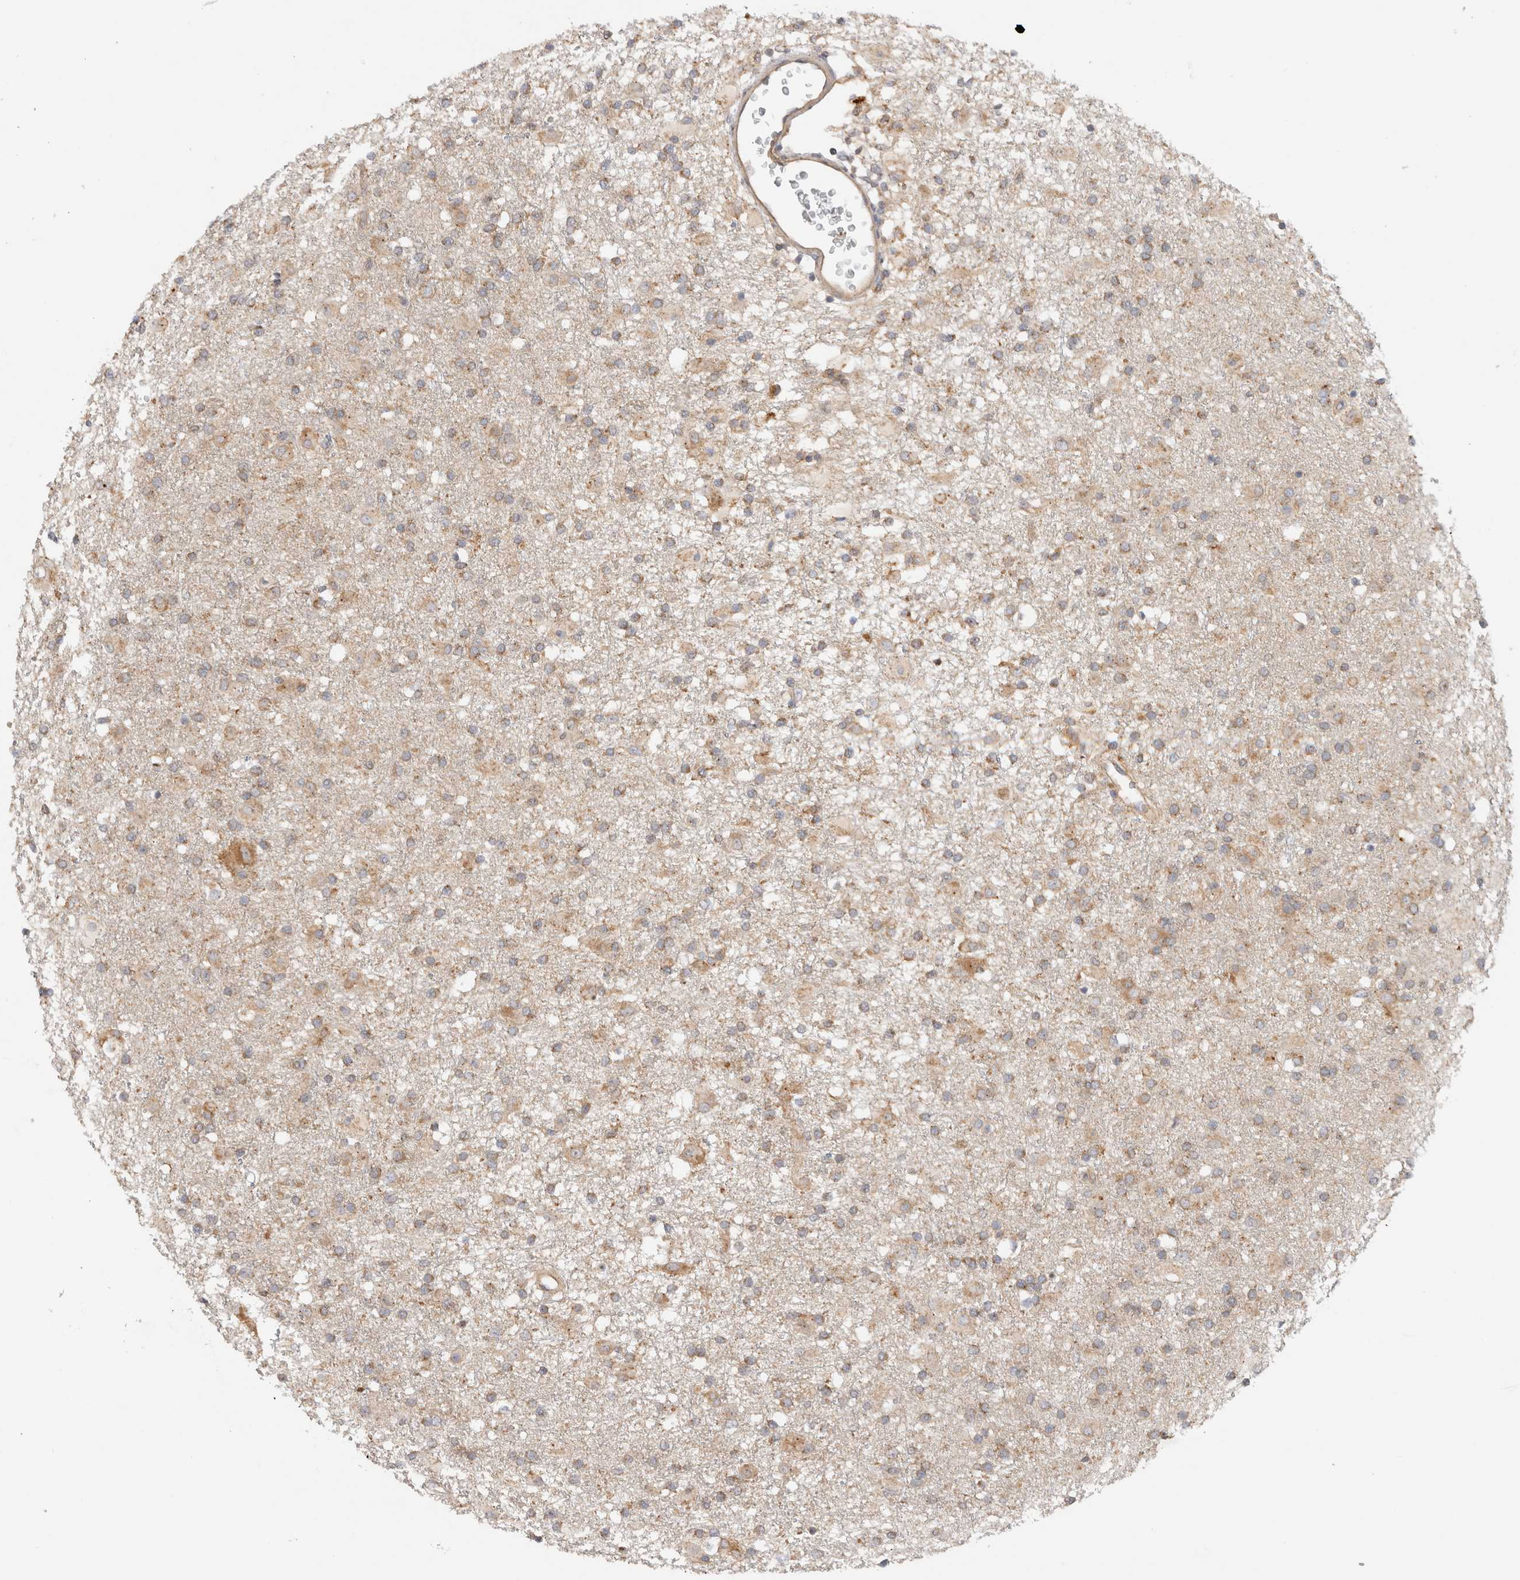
{"staining": {"intensity": "weak", "quantity": "<25%", "location": "cytoplasmic/membranous"}, "tissue": "glioma", "cell_type": "Tumor cells", "image_type": "cancer", "snomed": [{"axis": "morphology", "description": "Glioma, malignant, Low grade"}, {"axis": "topography", "description": "Brain"}], "caption": "Malignant glioma (low-grade) stained for a protein using immunohistochemistry demonstrates no expression tumor cells.", "gene": "SGK3", "patient": {"sex": "male", "age": 65}}